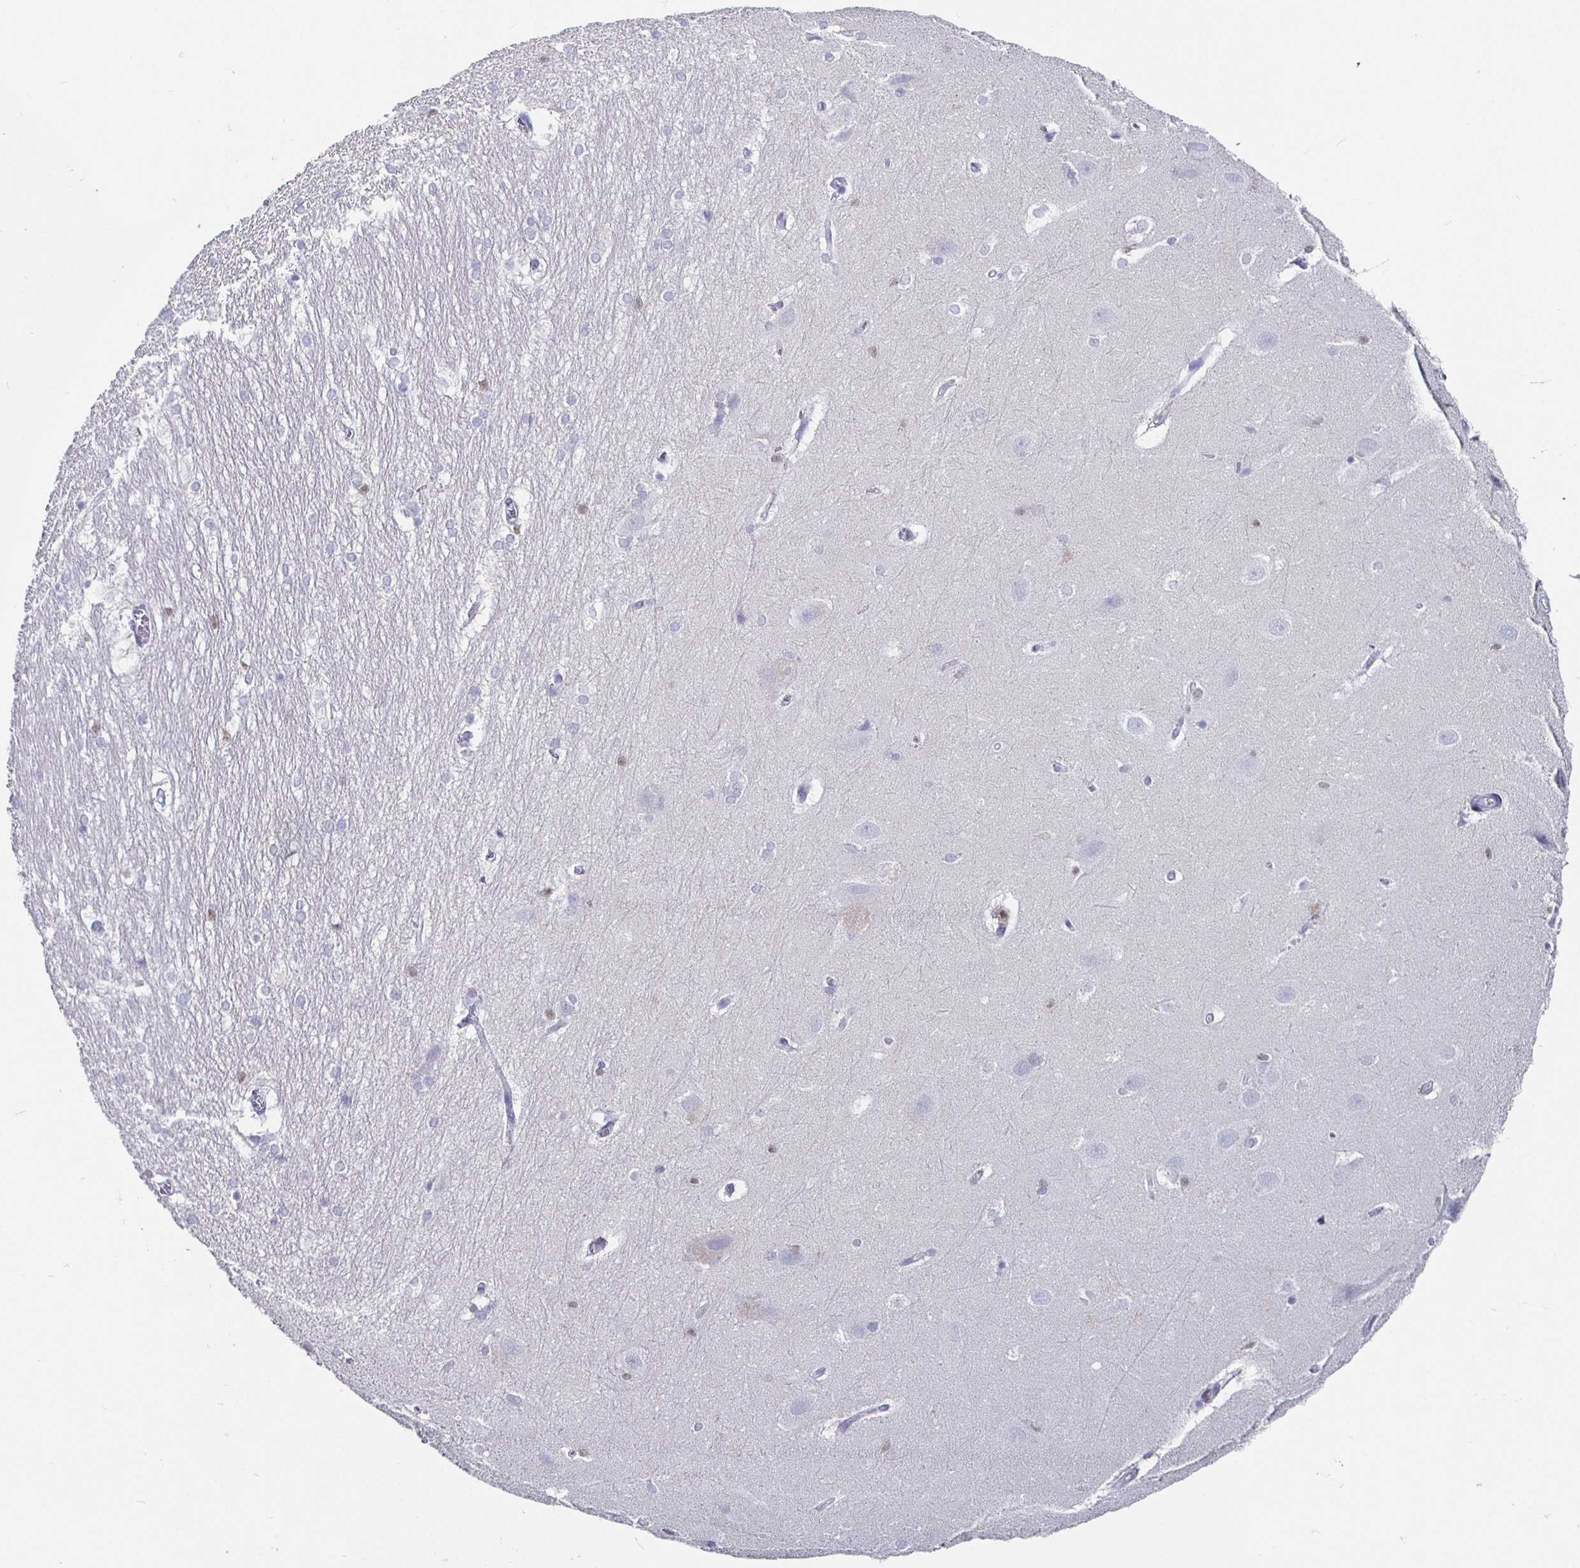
{"staining": {"intensity": "negative", "quantity": "none", "location": "none"}, "tissue": "hippocampus", "cell_type": "Glial cells", "image_type": "normal", "snomed": [{"axis": "morphology", "description": "Normal tissue, NOS"}, {"axis": "topography", "description": "Cerebral cortex"}, {"axis": "topography", "description": "Hippocampus"}], "caption": "IHC image of normal human hippocampus stained for a protein (brown), which displays no expression in glial cells.", "gene": "RUNX2", "patient": {"sex": "female", "age": 19}}